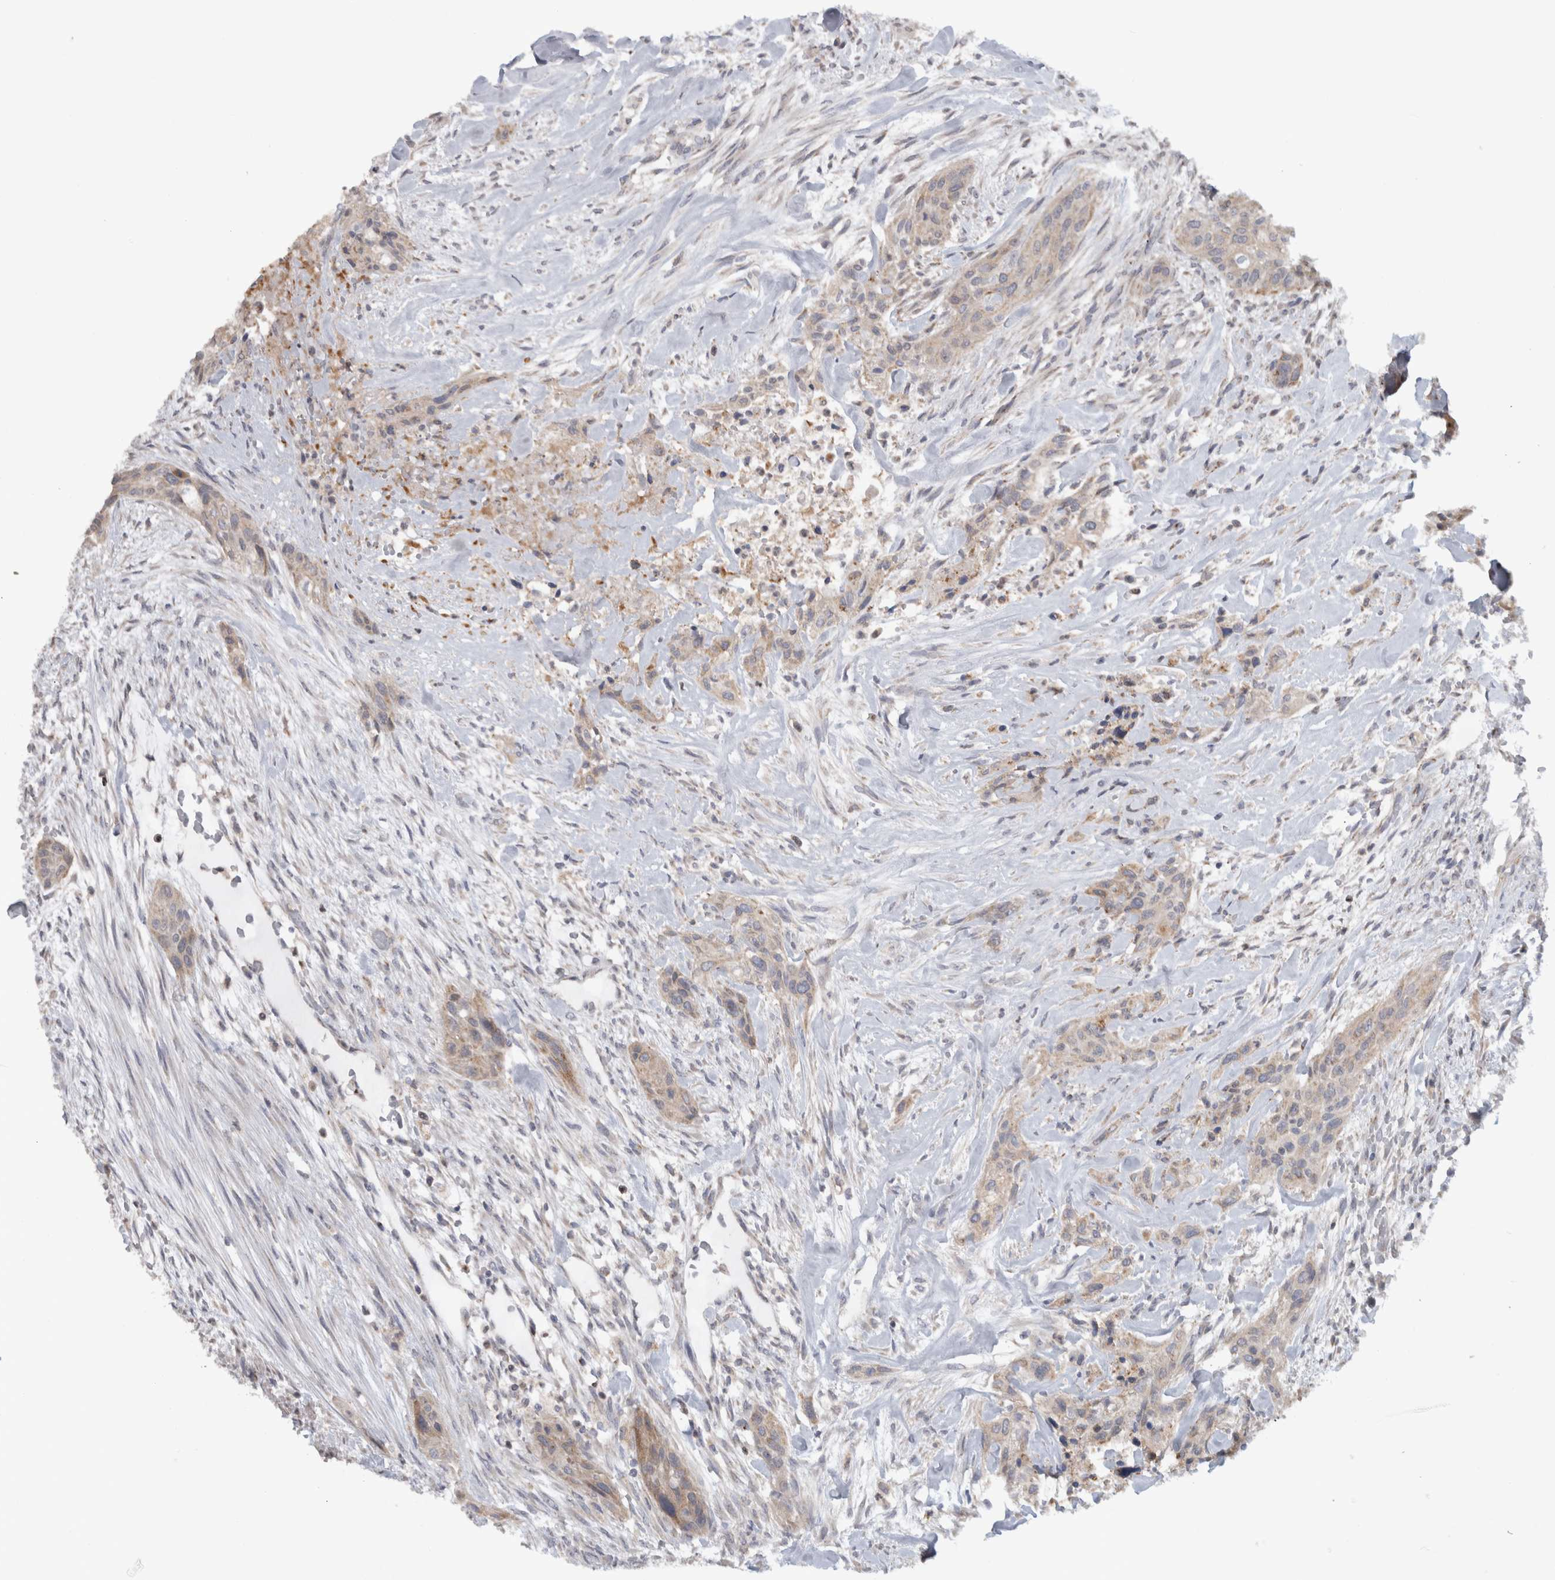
{"staining": {"intensity": "moderate", "quantity": ">75%", "location": "cytoplasmic/membranous"}, "tissue": "urothelial cancer", "cell_type": "Tumor cells", "image_type": "cancer", "snomed": [{"axis": "morphology", "description": "Urothelial carcinoma, High grade"}, {"axis": "topography", "description": "Urinary bladder"}], "caption": "An immunohistochemistry (IHC) micrograph of tumor tissue is shown. Protein staining in brown shows moderate cytoplasmic/membranous positivity in urothelial cancer within tumor cells. (brown staining indicates protein expression, while blue staining denotes nuclei).", "gene": "RAB18", "patient": {"sex": "male", "age": 35}}